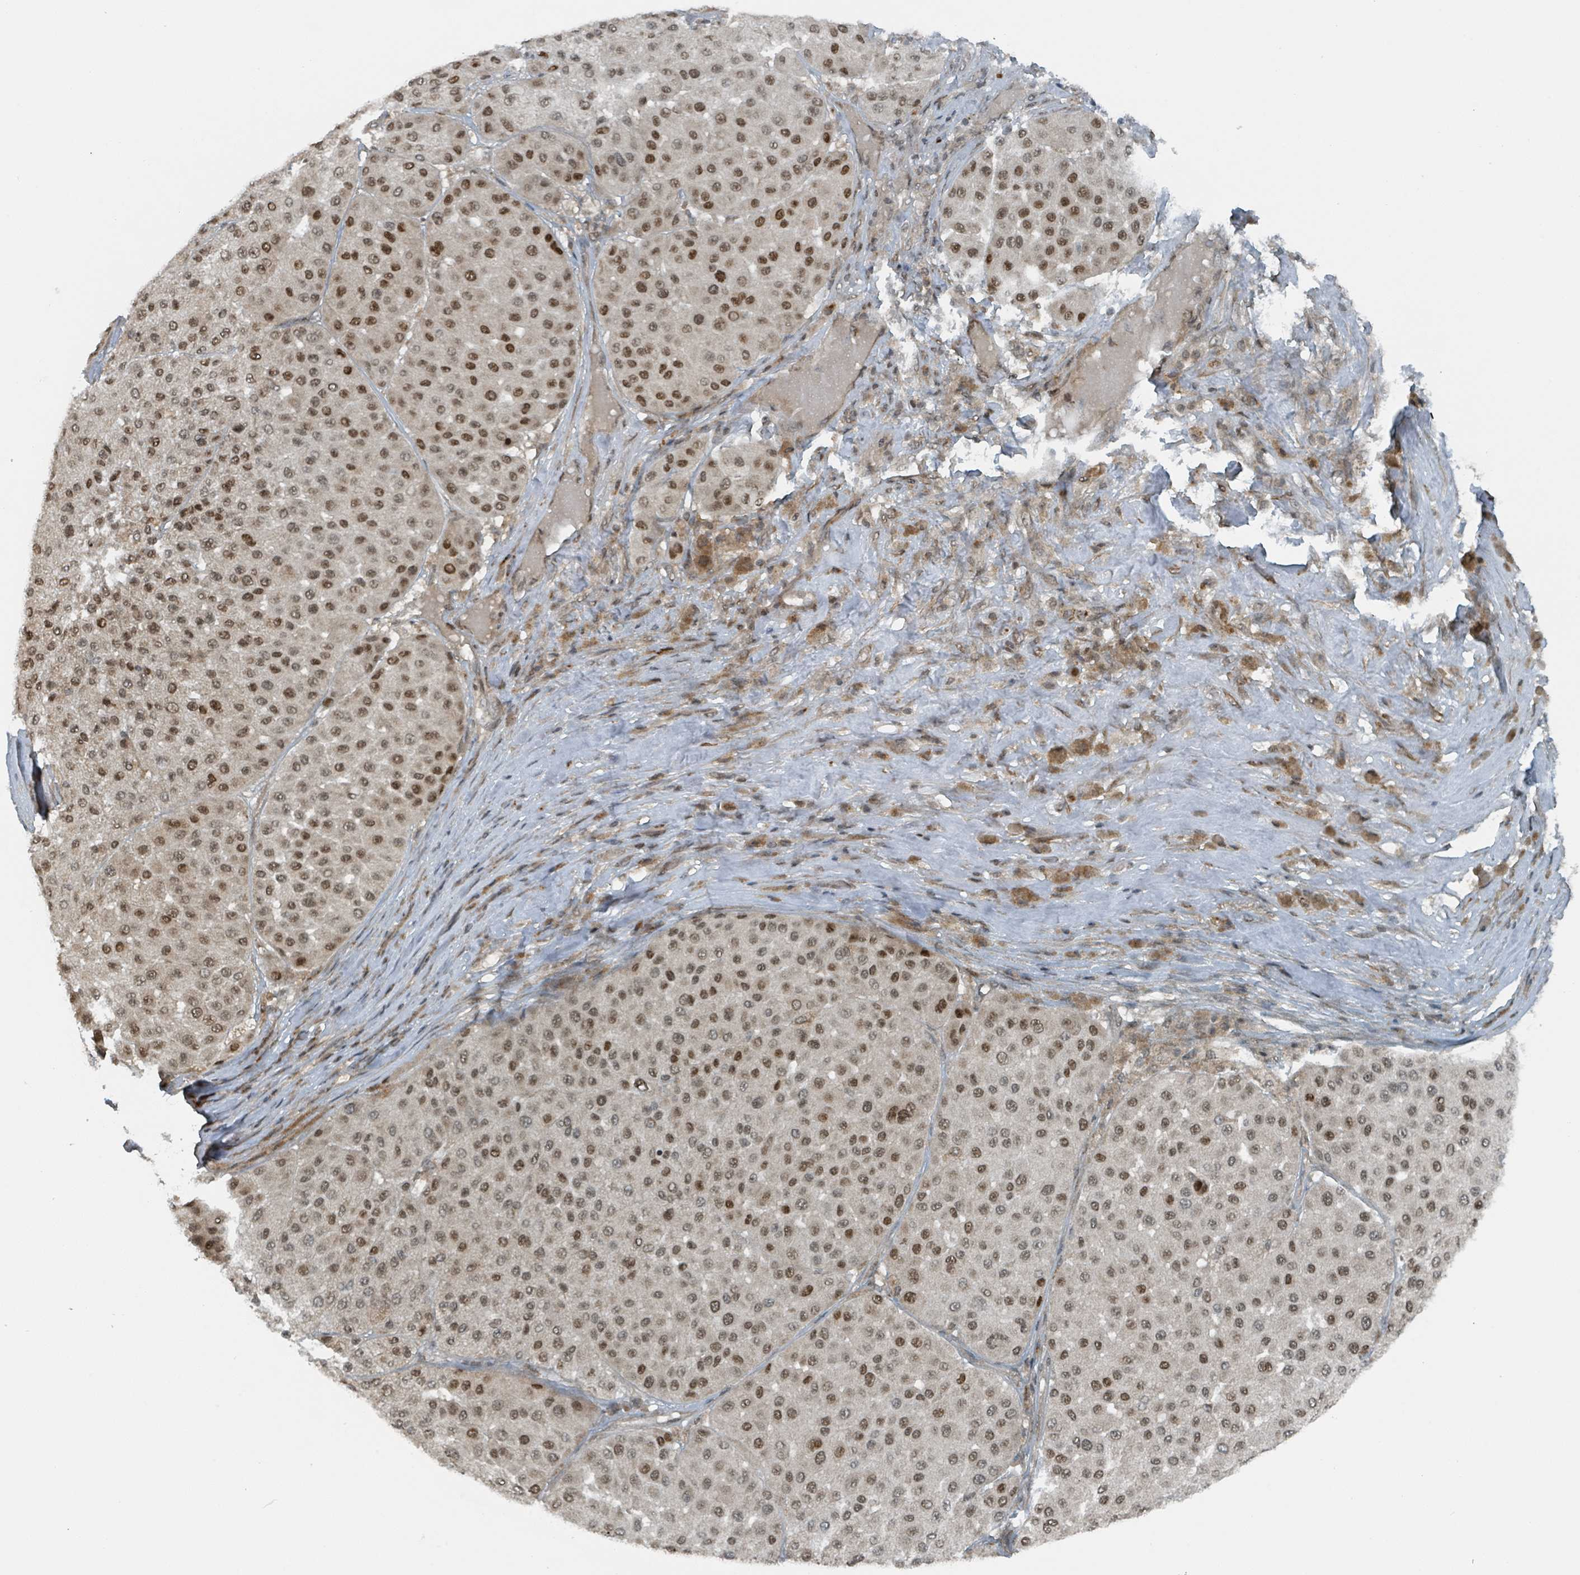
{"staining": {"intensity": "moderate", "quantity": ">75%", "location": "nuclear"}, "tissue": "melanoma", "cell_type": "Tumor cells", "image_type": "cancer", "snomed": [{"axis": "morphology", "description": "Malignant melanoma, Metastatic site"}, {"axis": "topography", "description": "Smooth muscle"}], "caption": "Tumor cells exhibit moderate nuclear positivity in approximately >75% of cells in malignant melanoma (metastatic site).", "gene": "PHIP", "patient": {"sex": "male", "age": 41}}